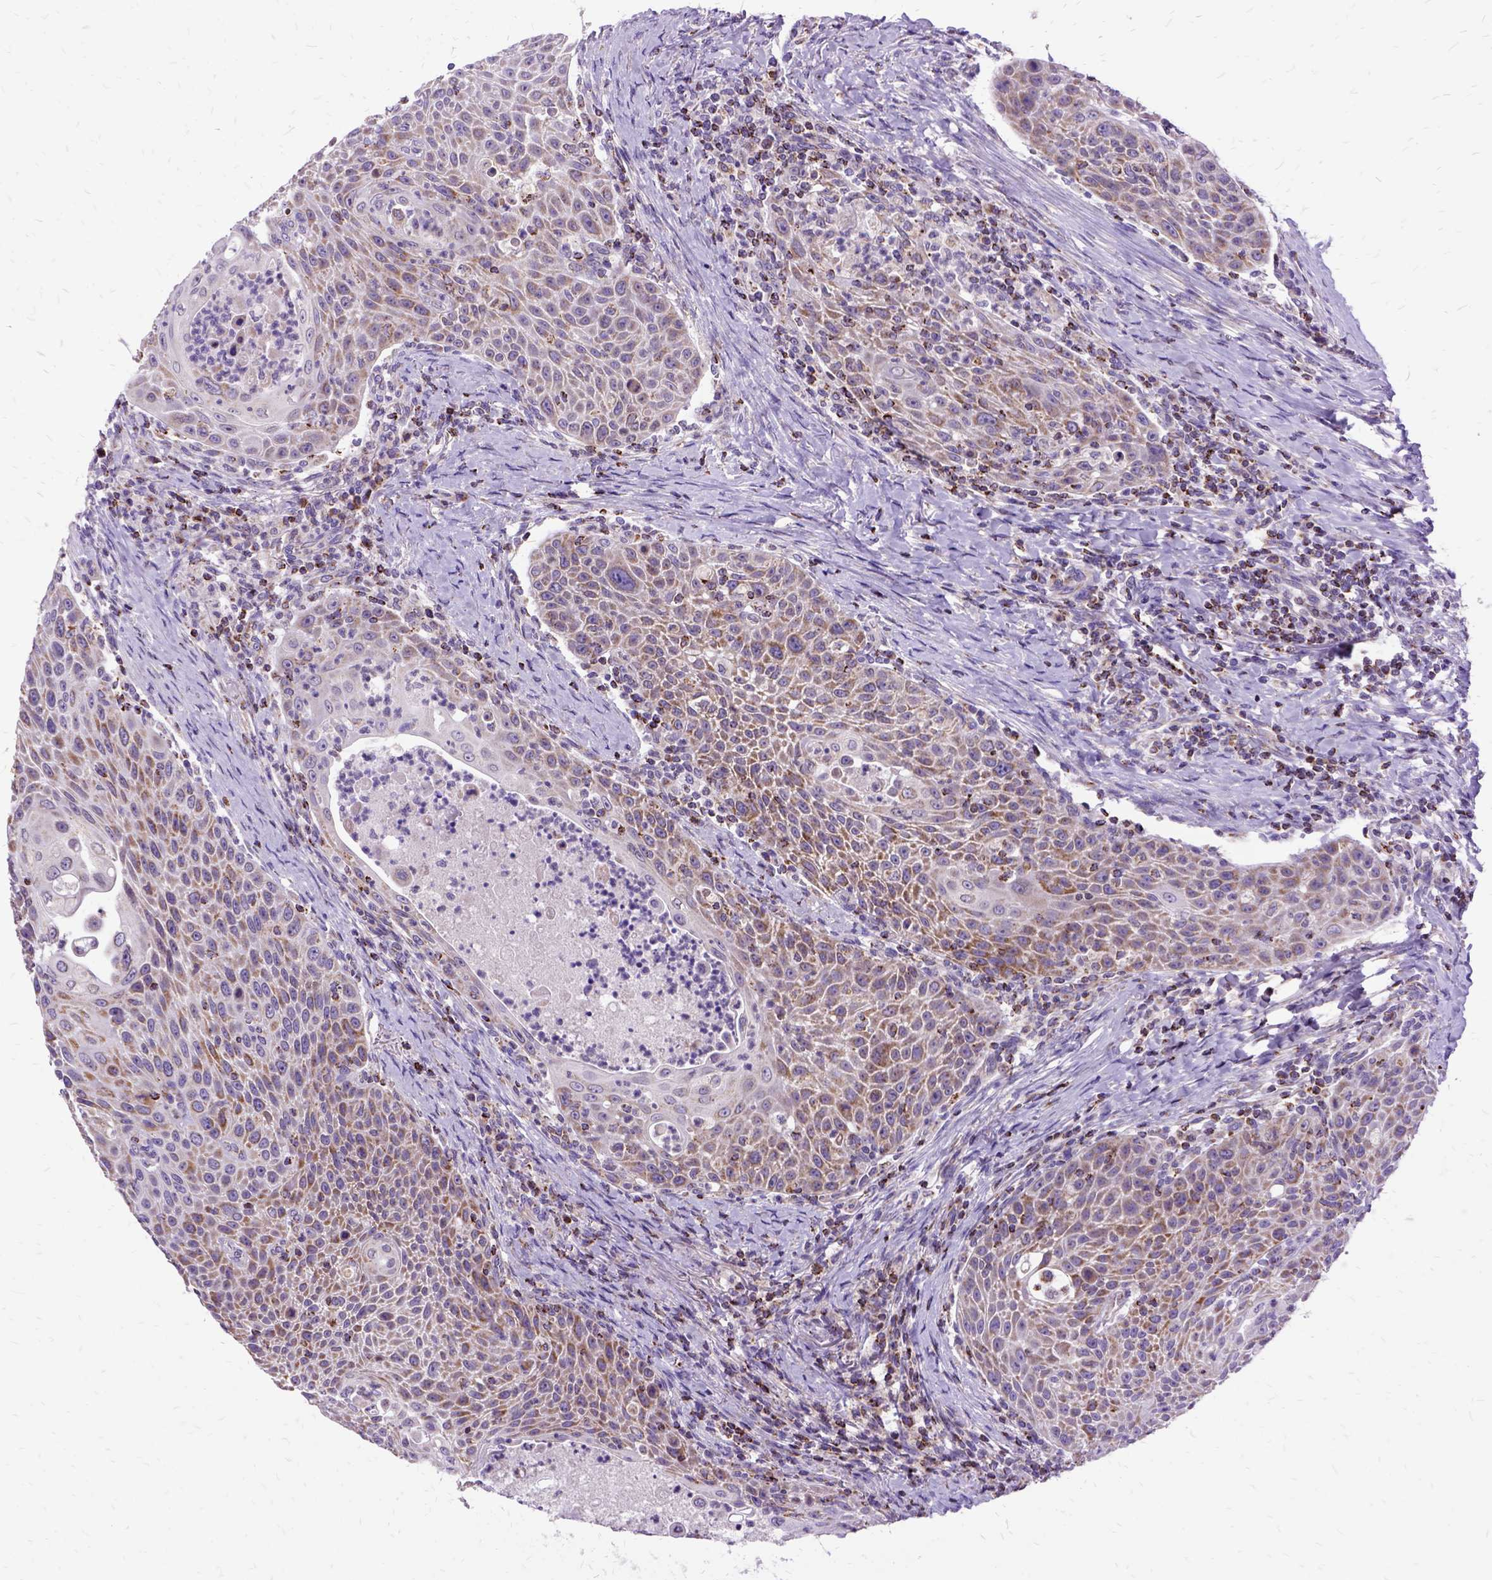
{"staining": {"intensity": "moderate", "quantity": "<25%", "location": "cytoplasmic/membranous"}, "tissue": "head and neck cancer", "cell_type": "Tumor cells", "image_type": "cancer", "snomed": [{"axis": "morphology", "description": "Squamous cell carcinoma, NOS"}, {"axis": "topography", "description": "Head-Neck"}], "caption": "IHC staining of head and neck squamous cell carcinoma, which displays low levels of moderate cytoplasmic/membranous expression in about <25% of tumor cells indicating moderate cytoplasmic/membranous protein expression. The staining was performed using DAB (3,3'-diaminobenzidine) (brown) for protein detection and nuclei were counterstained in hematoxylin (blue).", "gene": "OXCT1", "patient": {"sex": "male", "age": 69}}